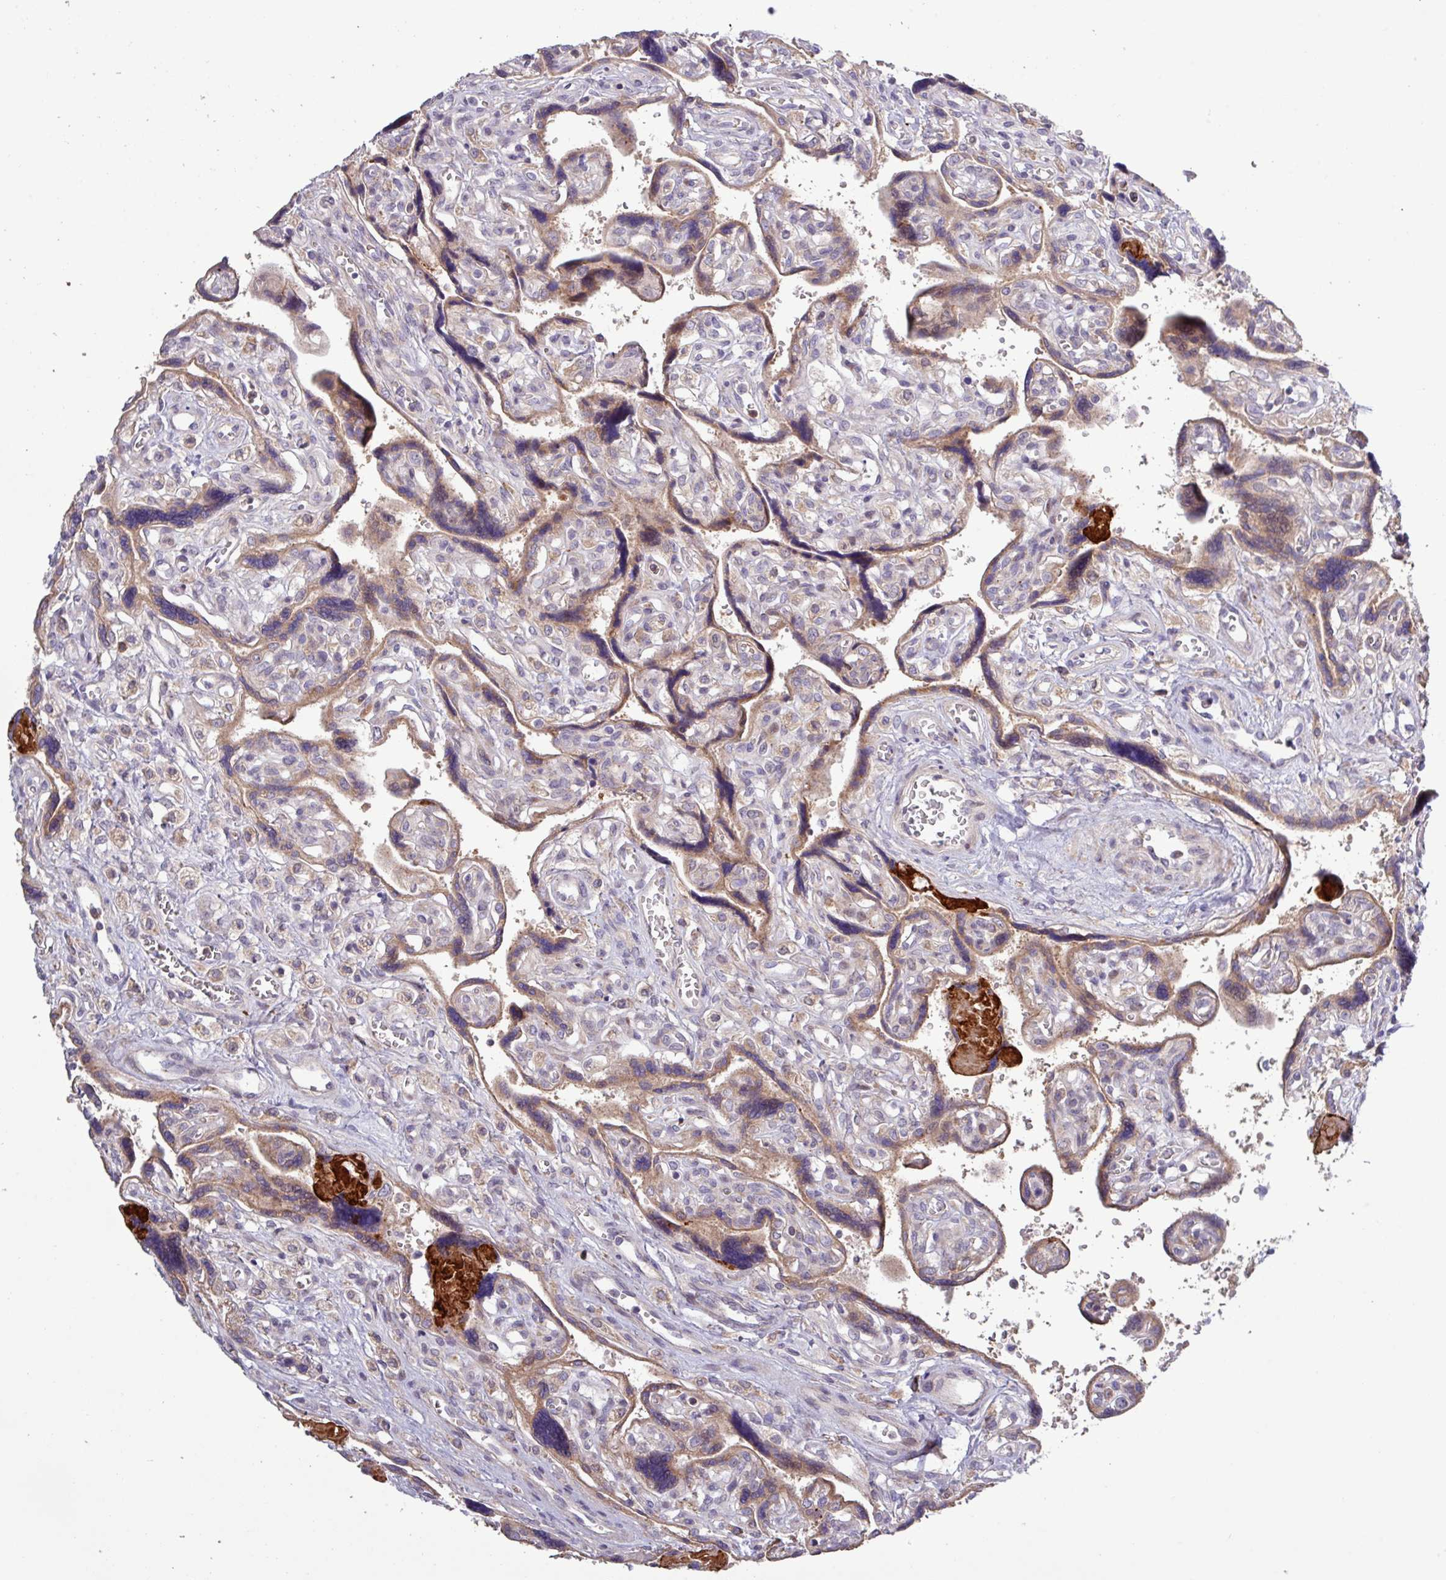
{"staining": {"intensity": "weak", "quantity": "25%-75%", "location": "cytoplasmic/membranous"}, "tissue": "placenta", "cell_type": "Trophoblastic cells", "image_type": "normal", "snomed": [{"axis": "morphology", "description": "Normal tissue, NOS"}, {"axis": "topography", "description": "Placenta"}], "caption": "This photomicrograph demonstrates benign placenta stained with IHC to label a protein in brown. The cytoplasmic/membranous of trophoblastic cells show weak positivity for the protein. Nuclei are counter-stained blue.", "gene": "TNFSF12", "patient": {"sex": "female", "age": 39}}